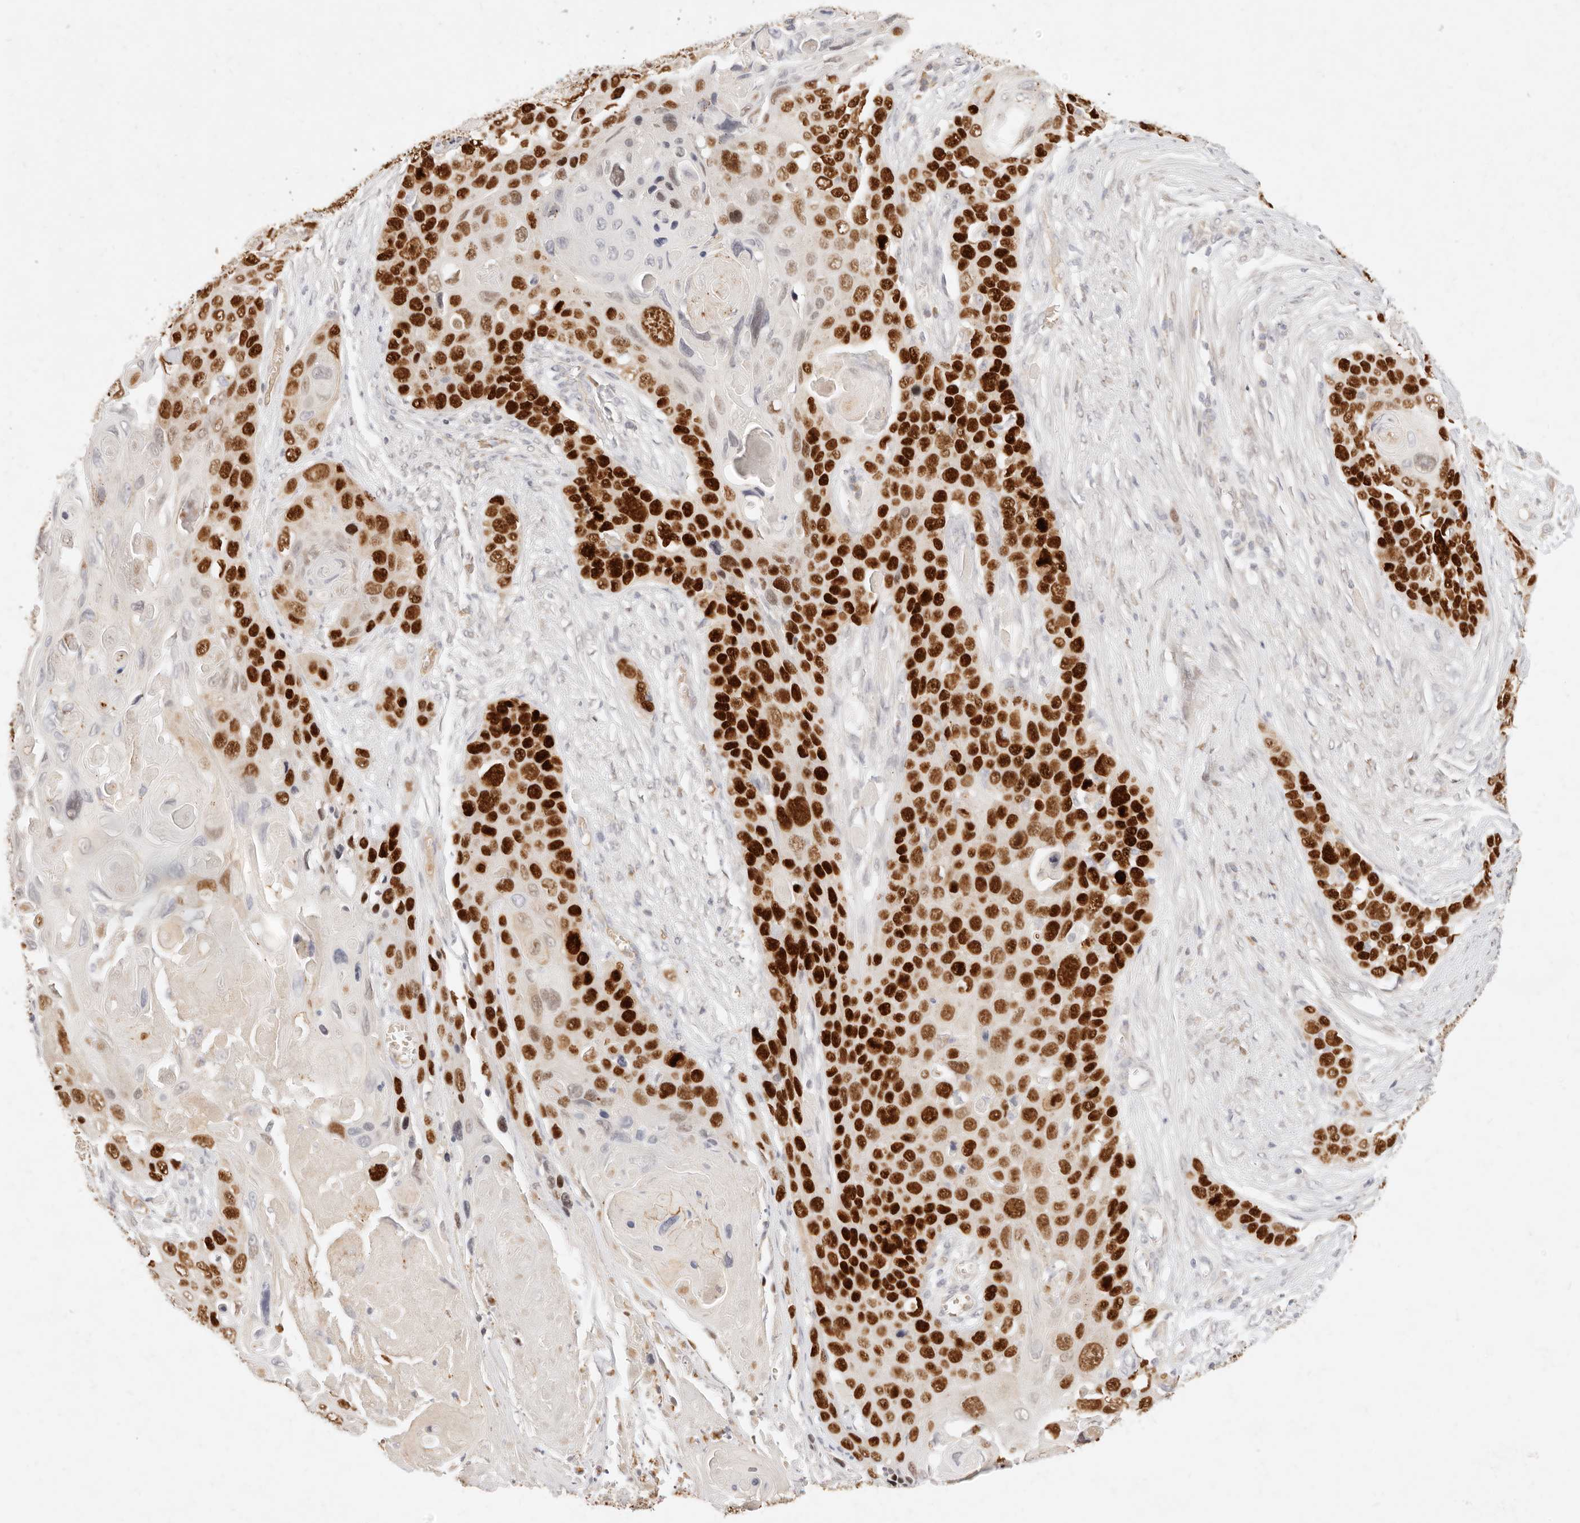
{"staining": {"intensity": "strong", "quantity": ">75%", "location": "nuclear"}, "tissue": "skin cancer", "cell_type": "Tumor cells", "image_type": "cancer", "snomed": [{"axis": "morphology", "description": "Squamous cell carcinoma, NOS"}, {"axis": "topography", "description": "Skin"}], "caption": "This micrograph exhibits squamous cell carcinoma (skin) stained with immunohistochemistry to label a protein in brown. The nuclear of tumor cells show strong positivity for the protein. Nuclei are counter-stained blue.", "gene": "ASCL3", "patient": {"sex": "male", "age": 55}}